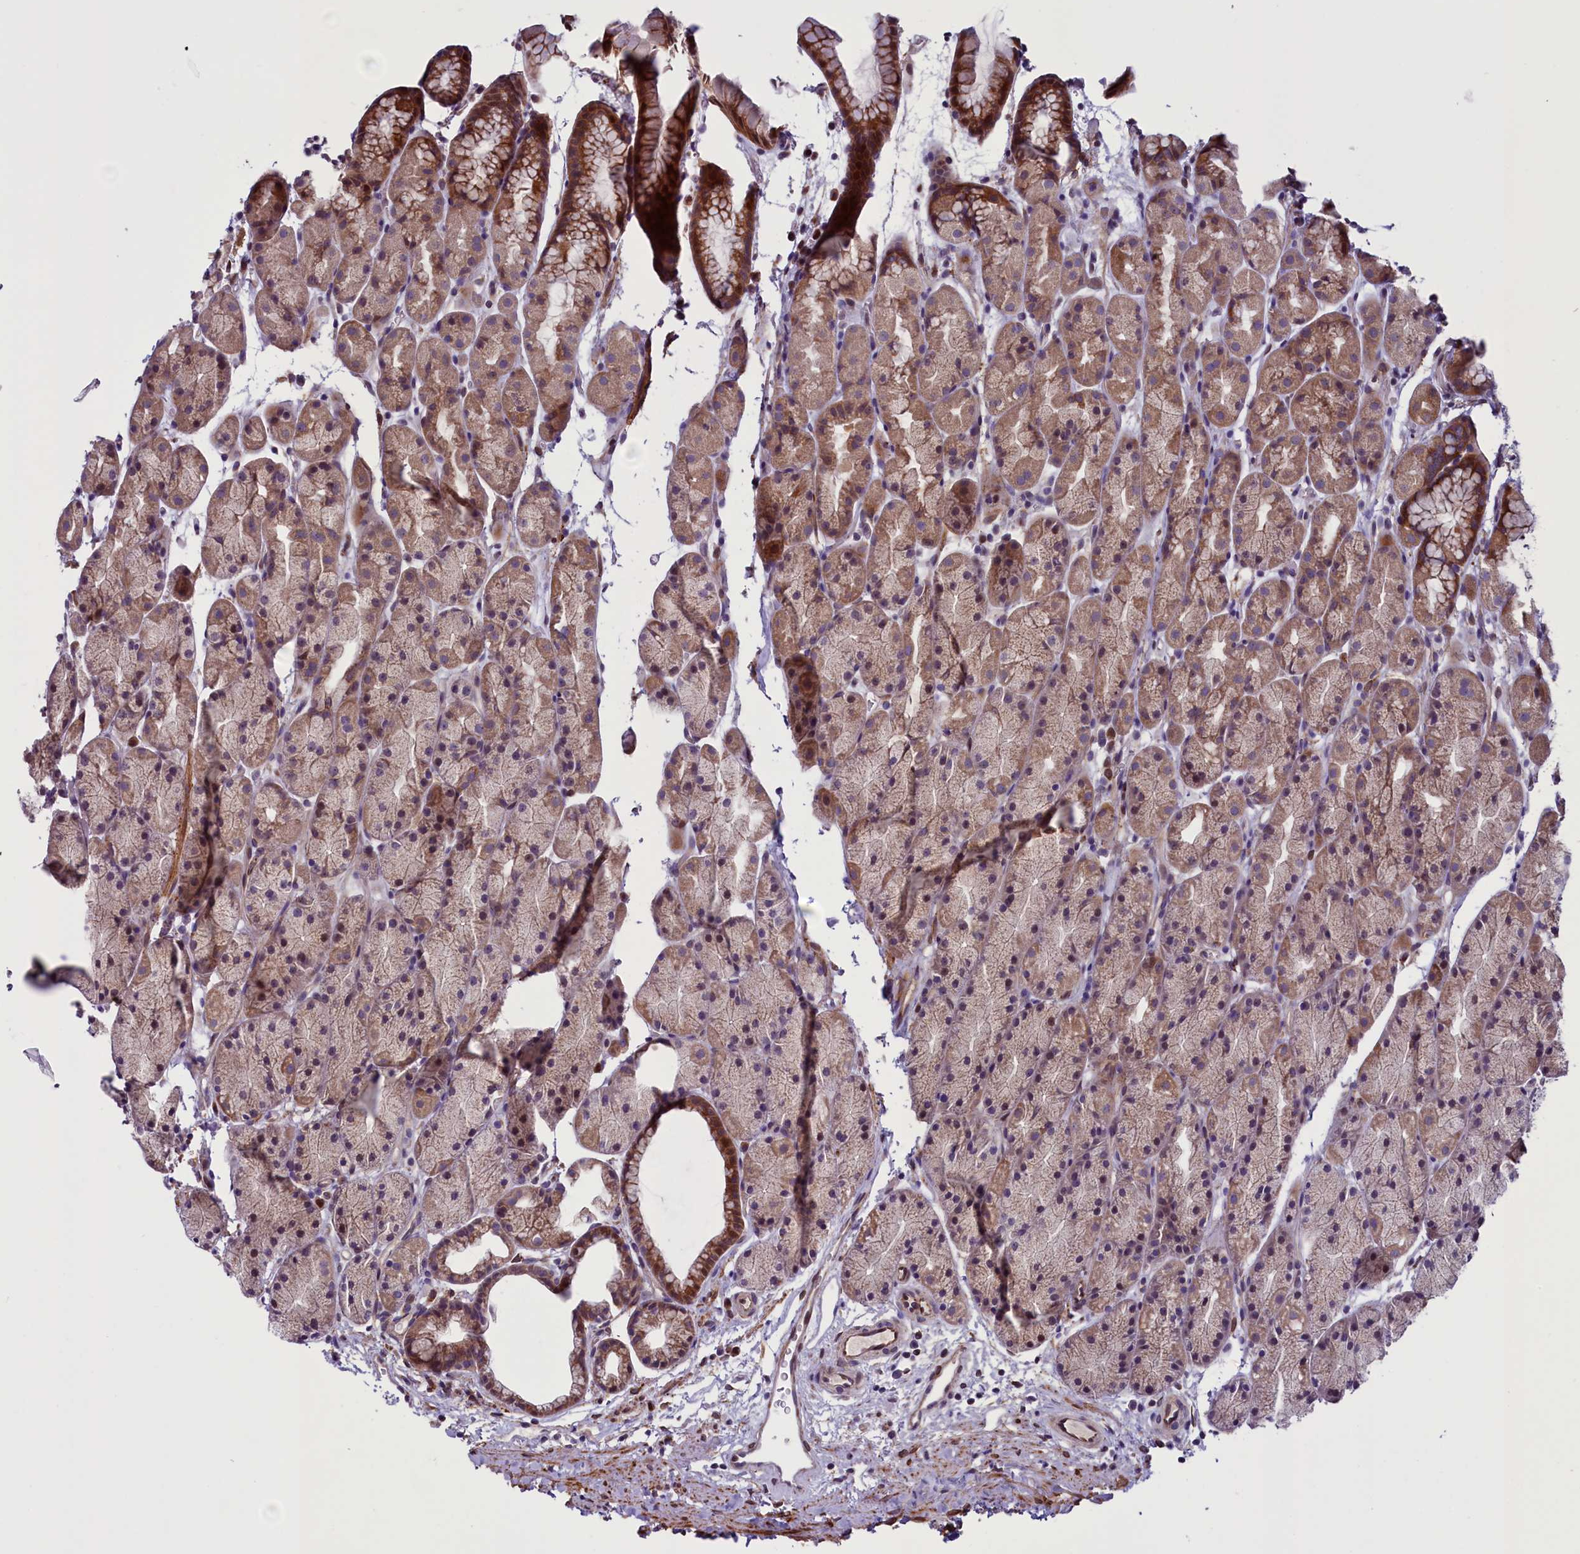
{"staining": {"intensity": "moderate", "quantity": "25%-75%", "location": "cytoplasmic/membranous"}, "tissue": "stomach", "cell_type": "Glandular cells", "image_type": "normal", "snomed": [{"axis": "morphology", "description": "Normal tissue, NOS"}, {"axis": "topography", "description": "Stomach, upper"}, {"axis": "topography", "description": "Stomach"}], "caption": "The immunohistochemical stain highlights moderate cytoplasmic/membranous expression in glandular cells of unremarkable stomach.", "gene": "MIEF2", "patient": {"sex": "male", "age": 47}}